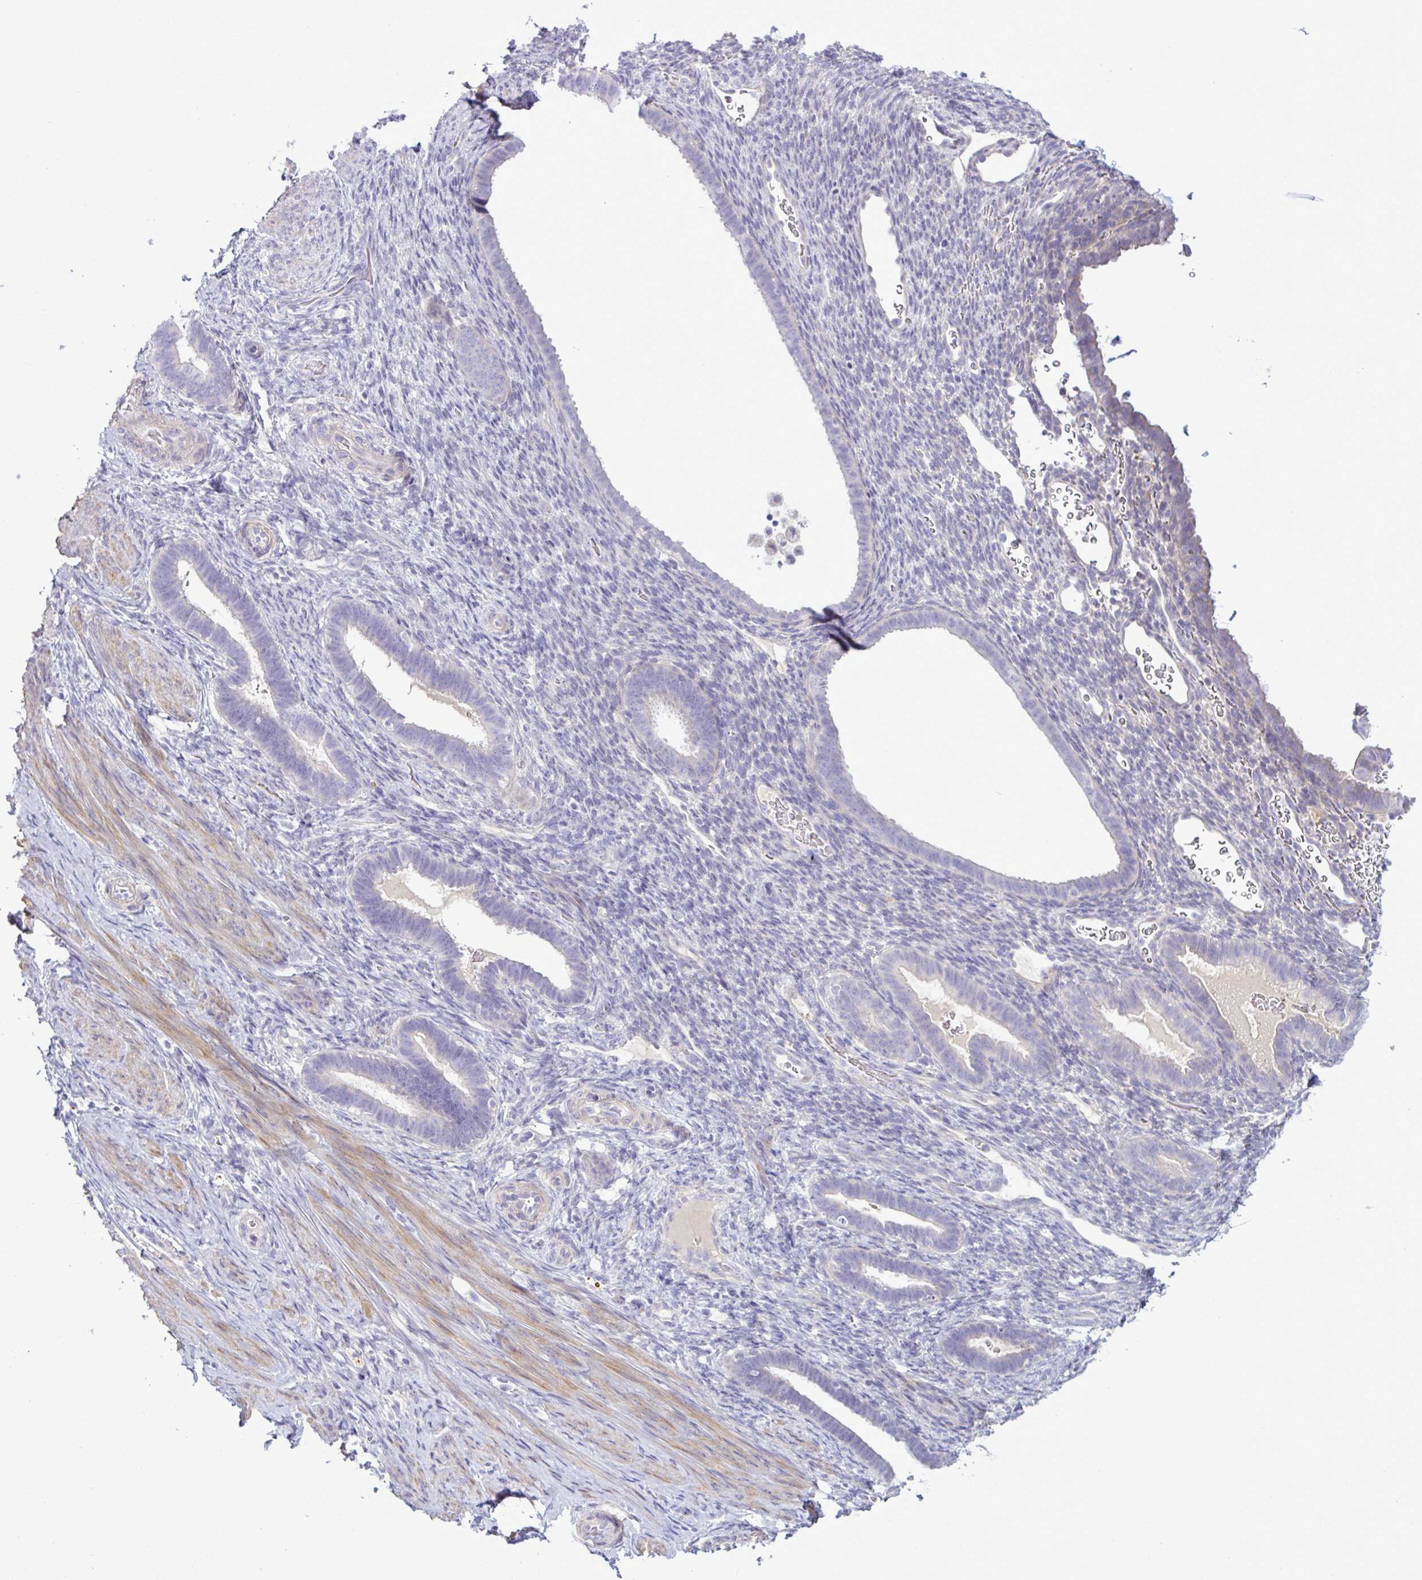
{"staining": {"intensity": "negative", "quantity": "none", "location": "none"}, "tissue": "endometrium", "cell_type": "Cells in endometrial stroma", "image_type": "normal", "snomed": [{"axis": "morphology", "description": "Normal tissue, NOS"}, {"axis": "topography", "description": "Endometrium"}], "caption": "The histopathology image shows no significant positivity in cells in endometrial stroma of endometrium. Brightfield microscopy of immunohistochemistry (IHC) stained with DAB (brown) and hematoxylin (blue), captured at high magnification.", "gene": "FAM86B1", "patient": {"sex": "female", "age": 34}}